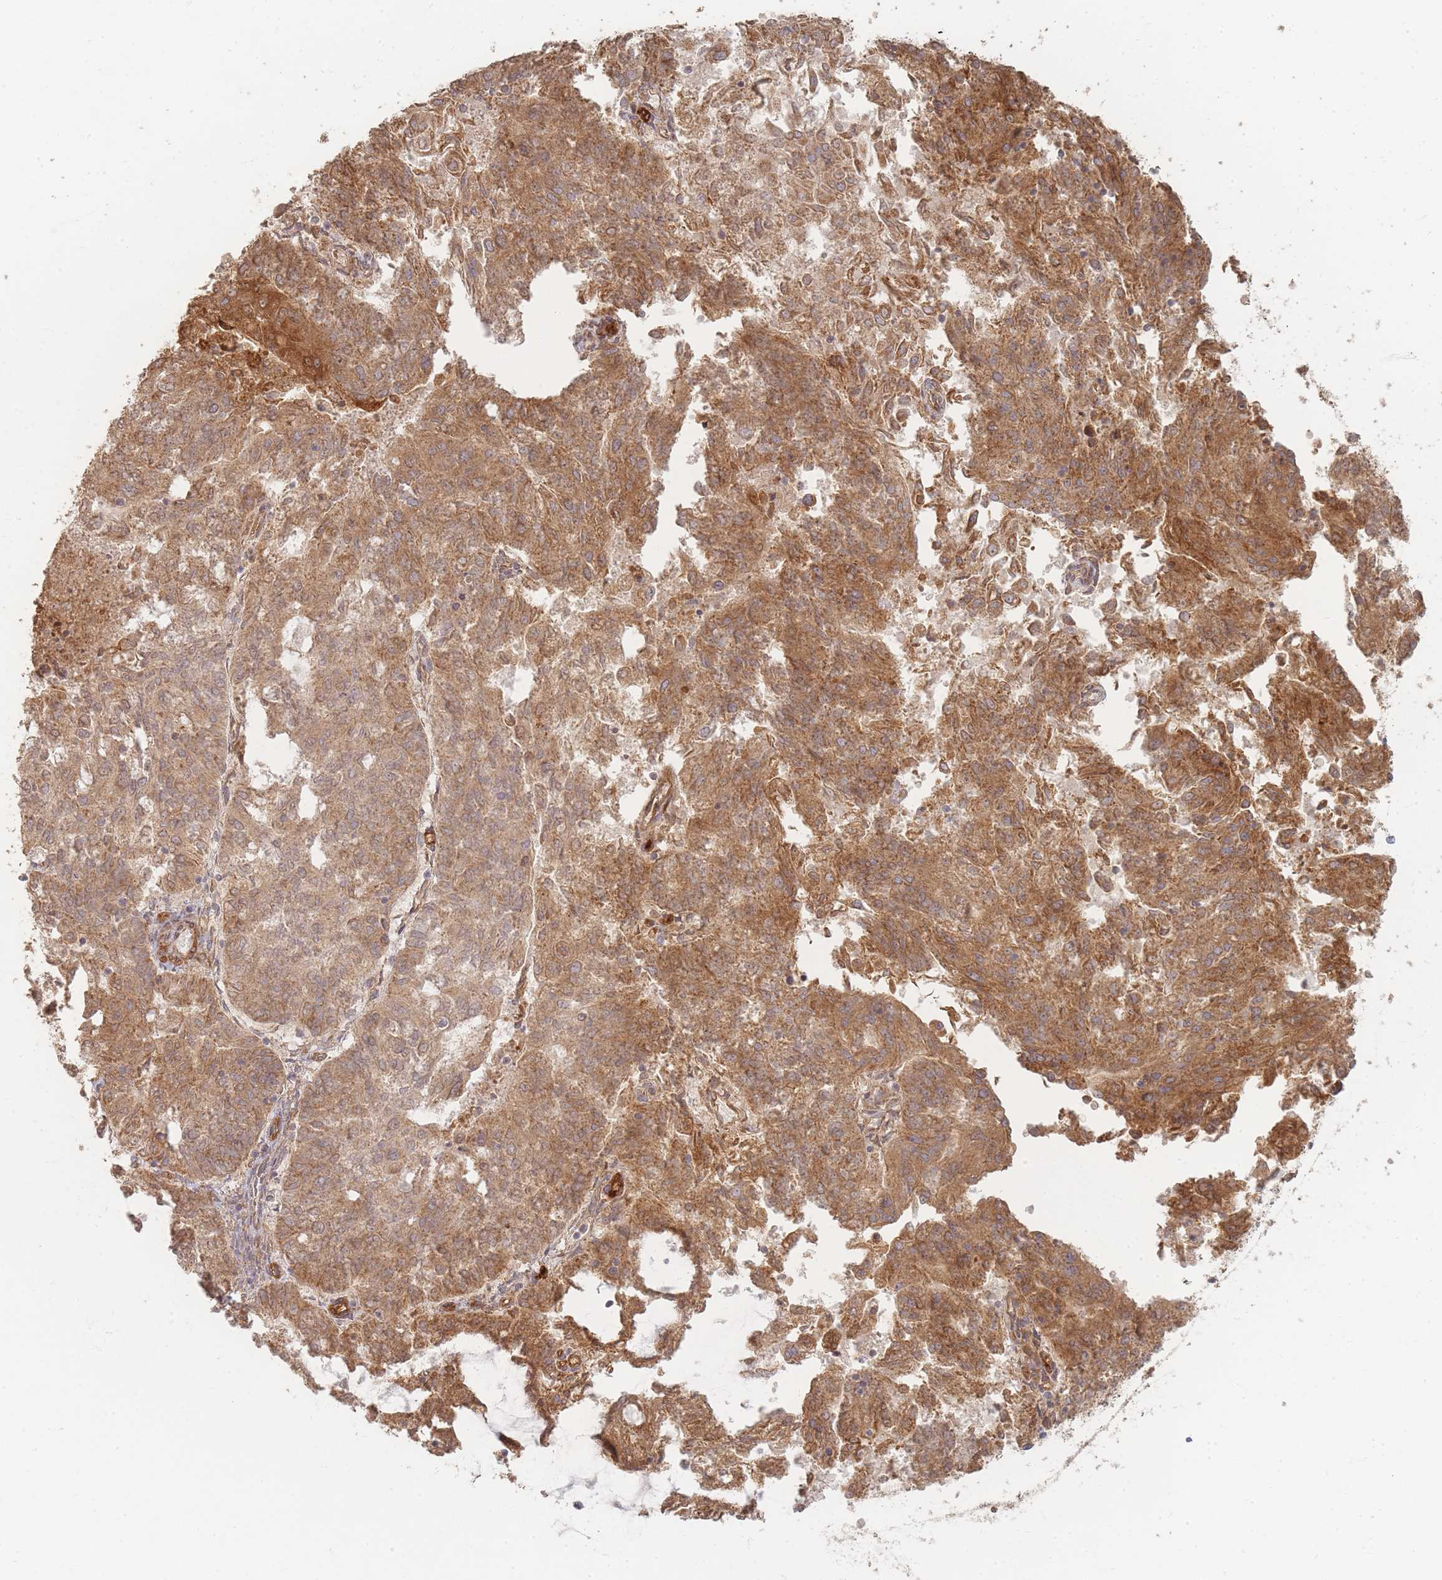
{"staining": {"intensity": "moderate", "quantity": ">75%", "location": "cytoplasmic/membranous"}, "tissue": "endometrial cancer", "cell_type": "Tumor cells", "image_type": "cancer", "snomed": [{"axis": "morphology", "description": "Adenocarcinoma, NOS"}, {"axis": "topography", "description": "Endometrium"}], "caption": "Human endometrial cancer stained with a protein marker exhibits moderate staining in tumor cells.", "gene": "MRPS6", "patient": {"sex": "female", "age": 82}}